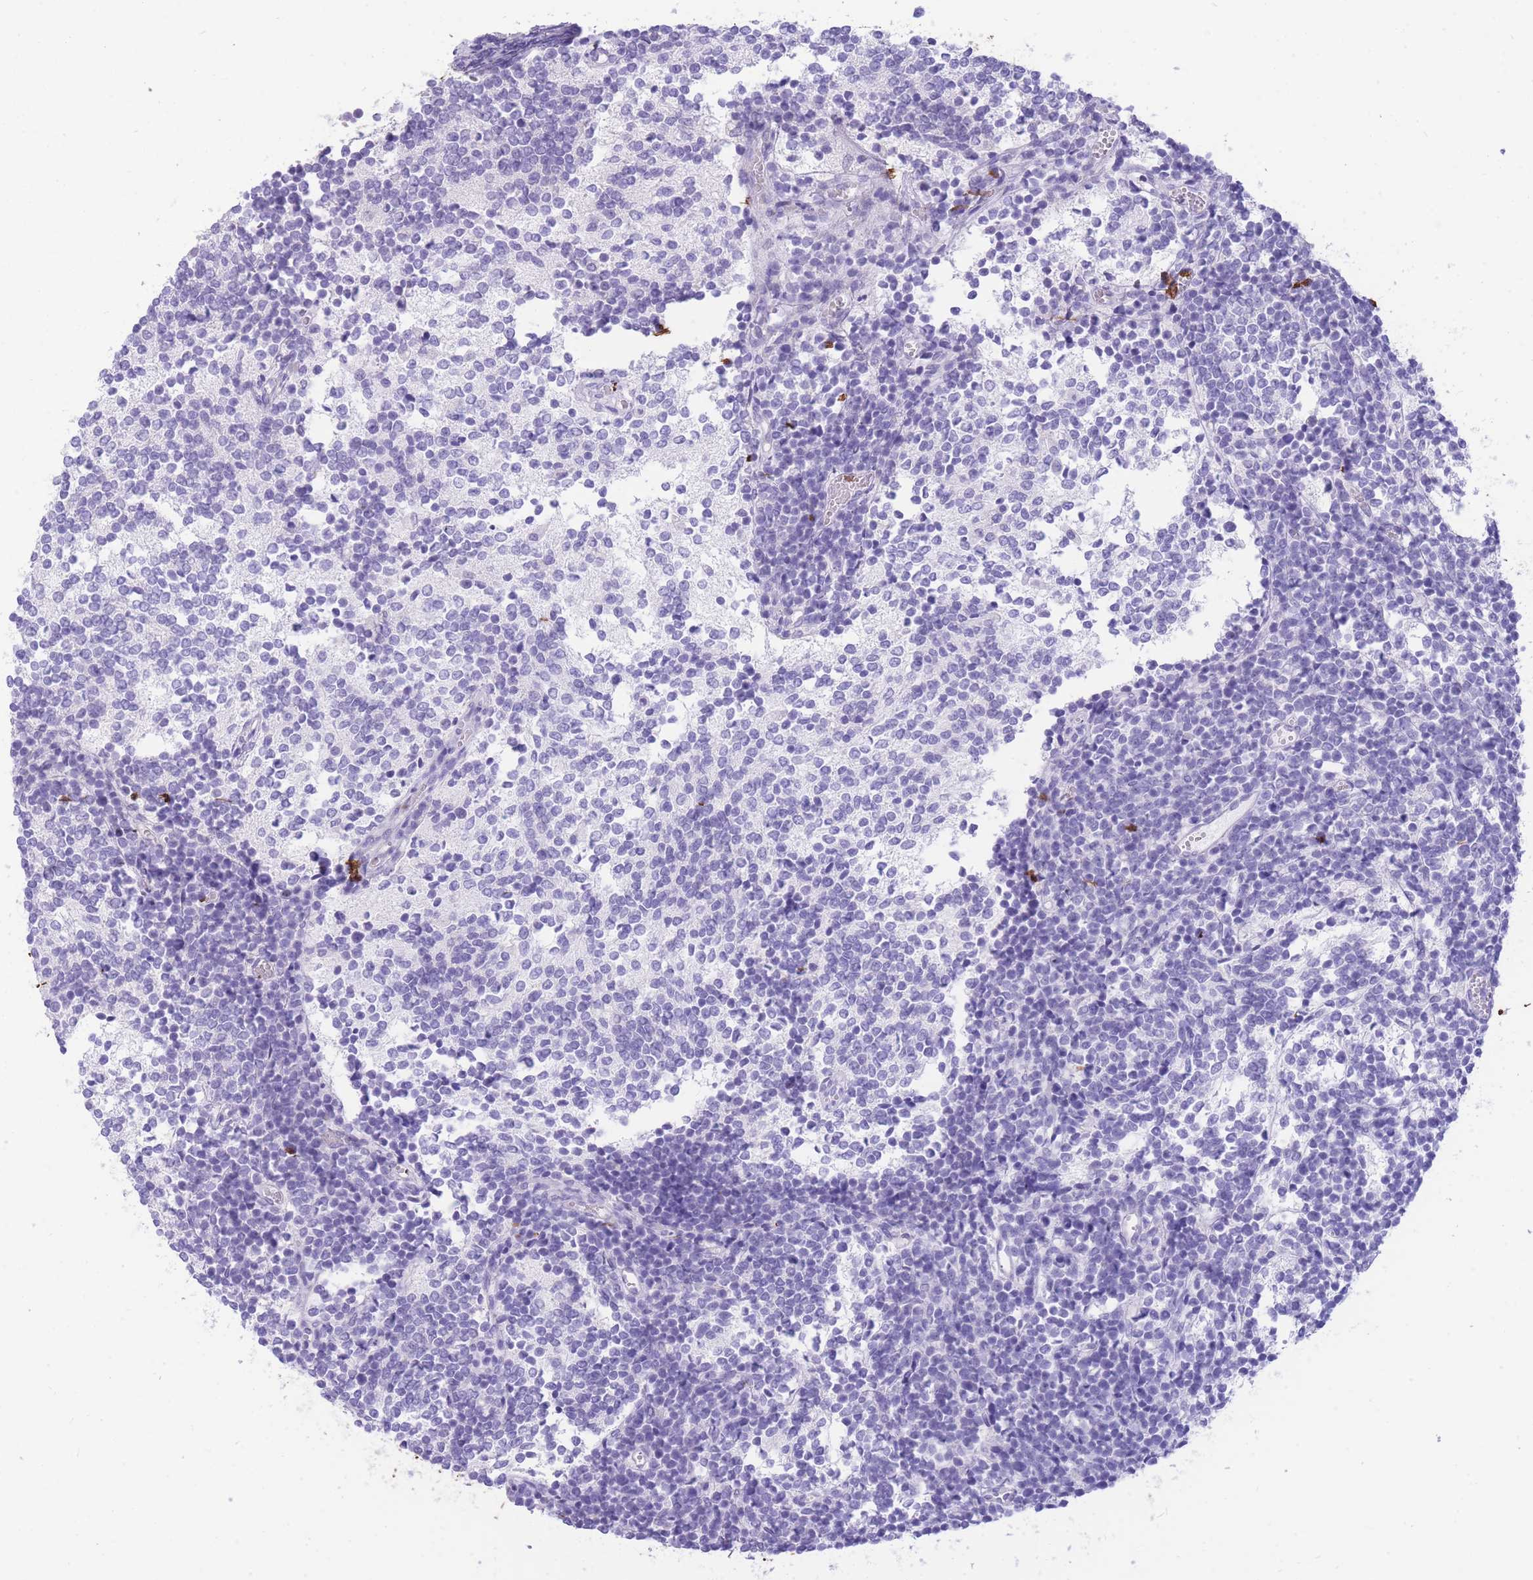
{"staining": {"intensity": "negative", "quantity": "none", "location": "none"}, "tissue": "glioma", "cell_type": "Tumor cells", "image_type": "cancer", "snomed": [{"axis": "morphology", "description": "Glioma, malignant, Low grade"}, {"axis": "topography", "description": "Brain"}], "caption": "A micrograph of low-grade glioma (malignant) stained for a protein exhibits no brown staining in tumor cells. The staining was performed using DAB (3,3'-diaminobenzidine) to visualize the protein expression in brown, while the nuclei were stained in blue with hematoxylin (Magnification: 20x).", "gene": "ZNF311", "patient": {"sex": "female", "age": 1}}